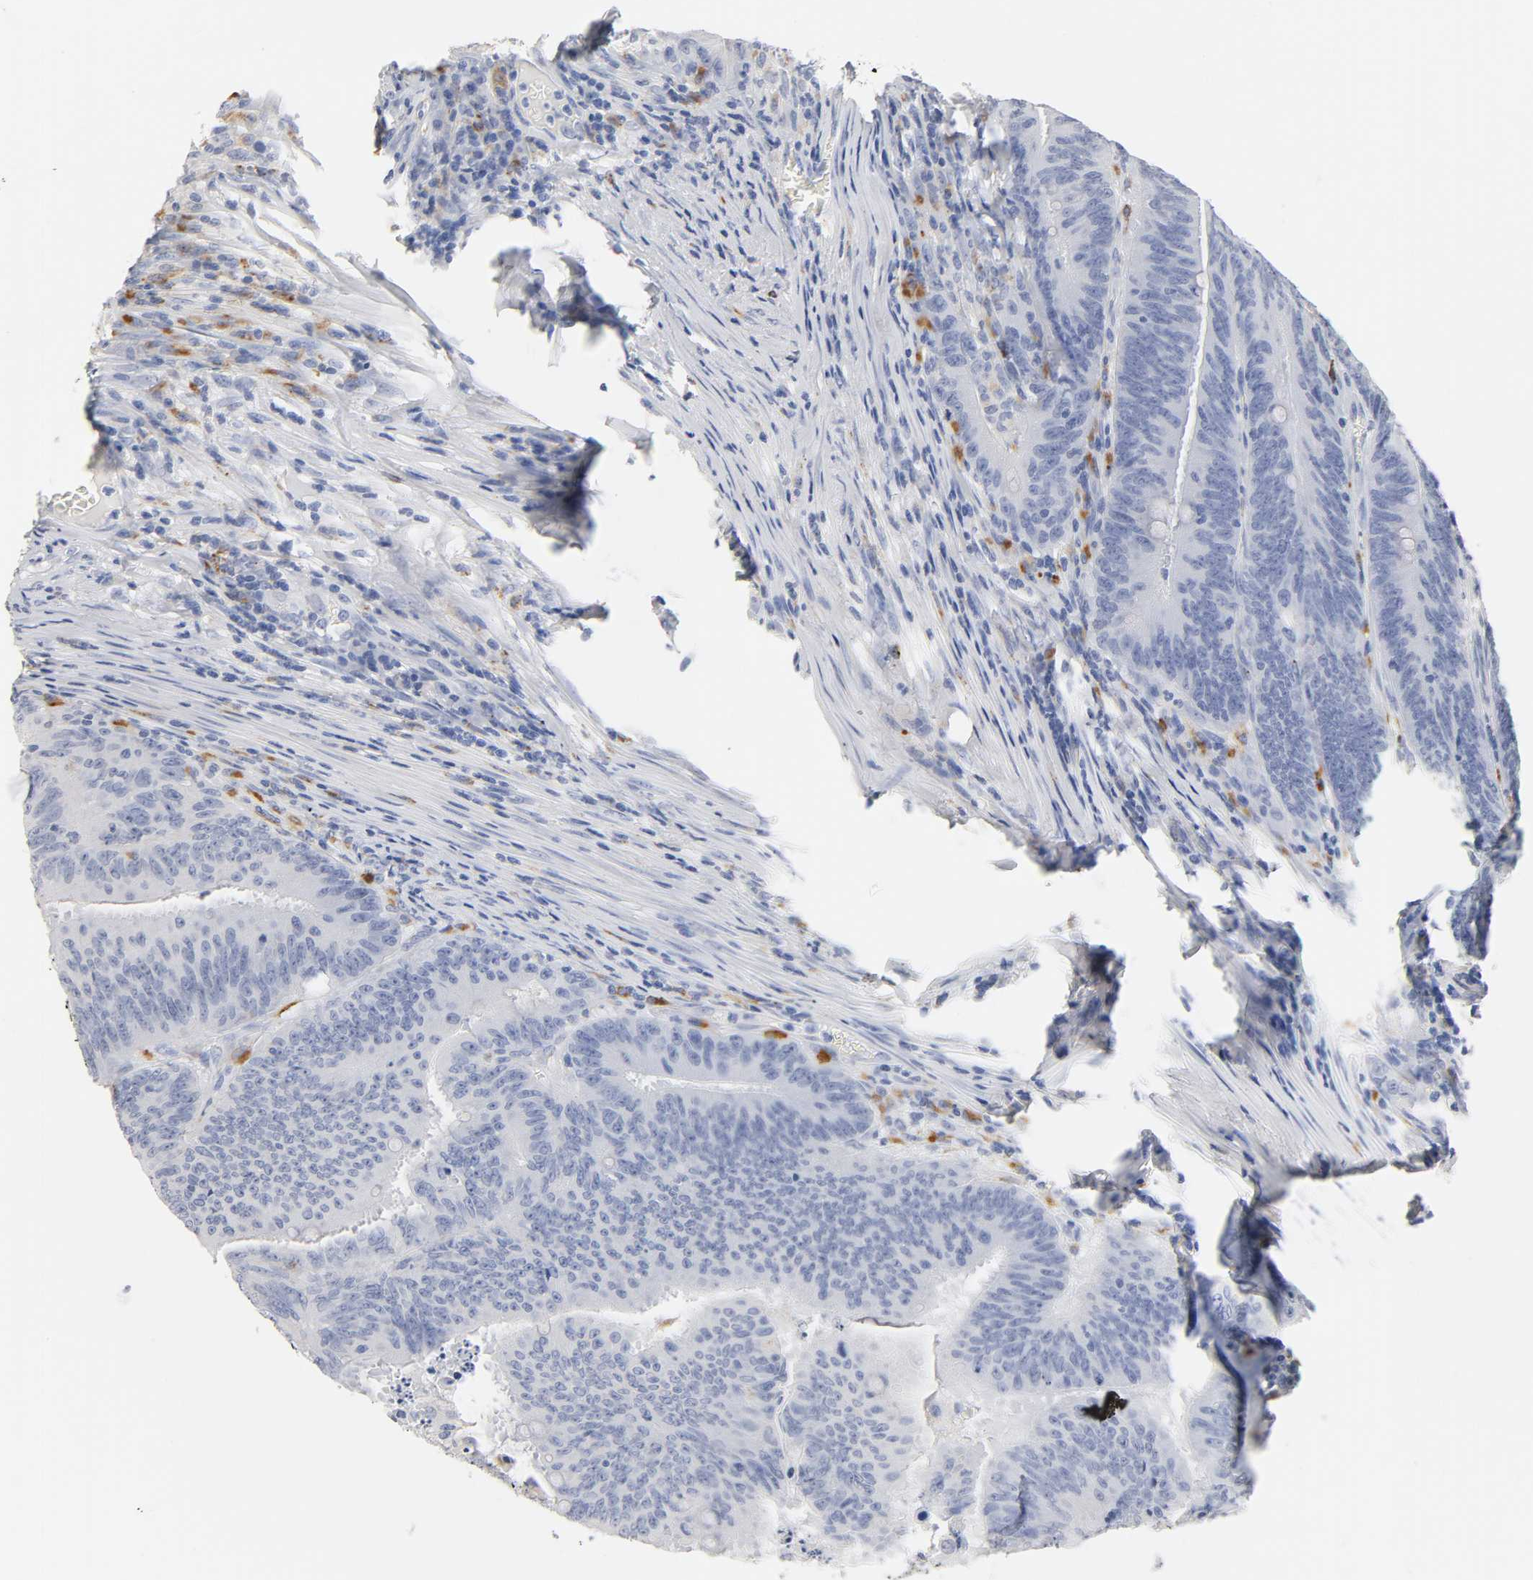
{"staining": {"intensity": "negative", "quantity": "none", "location": "none"}, "tissue": "colorectal cancer", "cell_type": "Tumor cells", "image_type": "cancer", "snomed": [{"axis": "morphology", "description": "Adenocarcinoma, NOS"}, {"axis": "topography", "description": "Colon"}], "caption": "A high-resolution image shows IHC staining of colorectal adenocarcinoma, which displays no significant positivity in tumor cells.", "gene": "PLP1", "patient": {"sex": "male", "age": 45}}